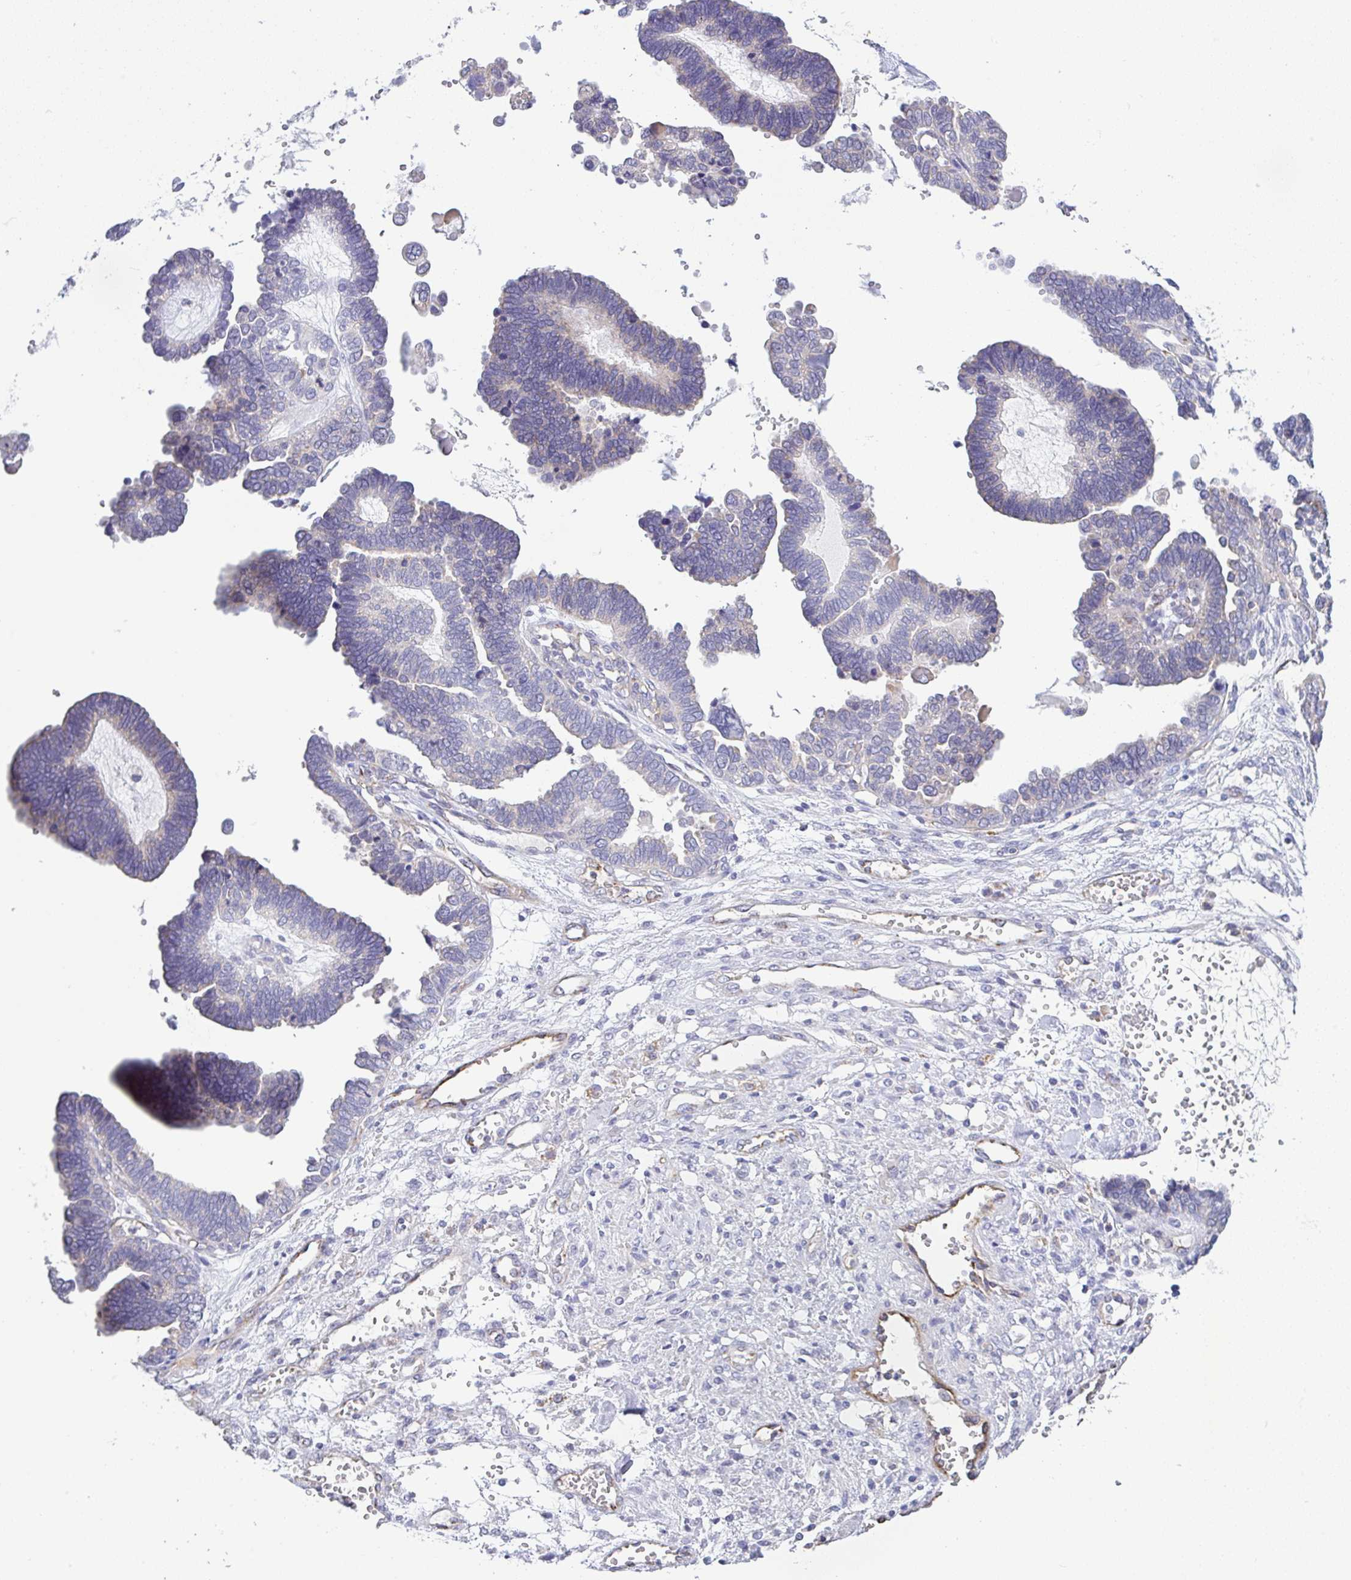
{"staining": {"intensity": "negative", "quantity": "none", "location": "none"}, "tissue": "ovarian cancer", "cell_type": "Tumor cells", "image_type": "cancer", "snomed": [{"axis": "morphology", "description": "Cystadenocarcinoma, serous, NOS"}, {"axis": "topography", "description": "Ovary"}], "caption": "Immunohistochemistry (IHC) of serous cystadenocarcinoma (ovarian) displays no staining in tumor cells.", "gene": "PLCD4", "patient": {"sex": "female", "age": 51}}